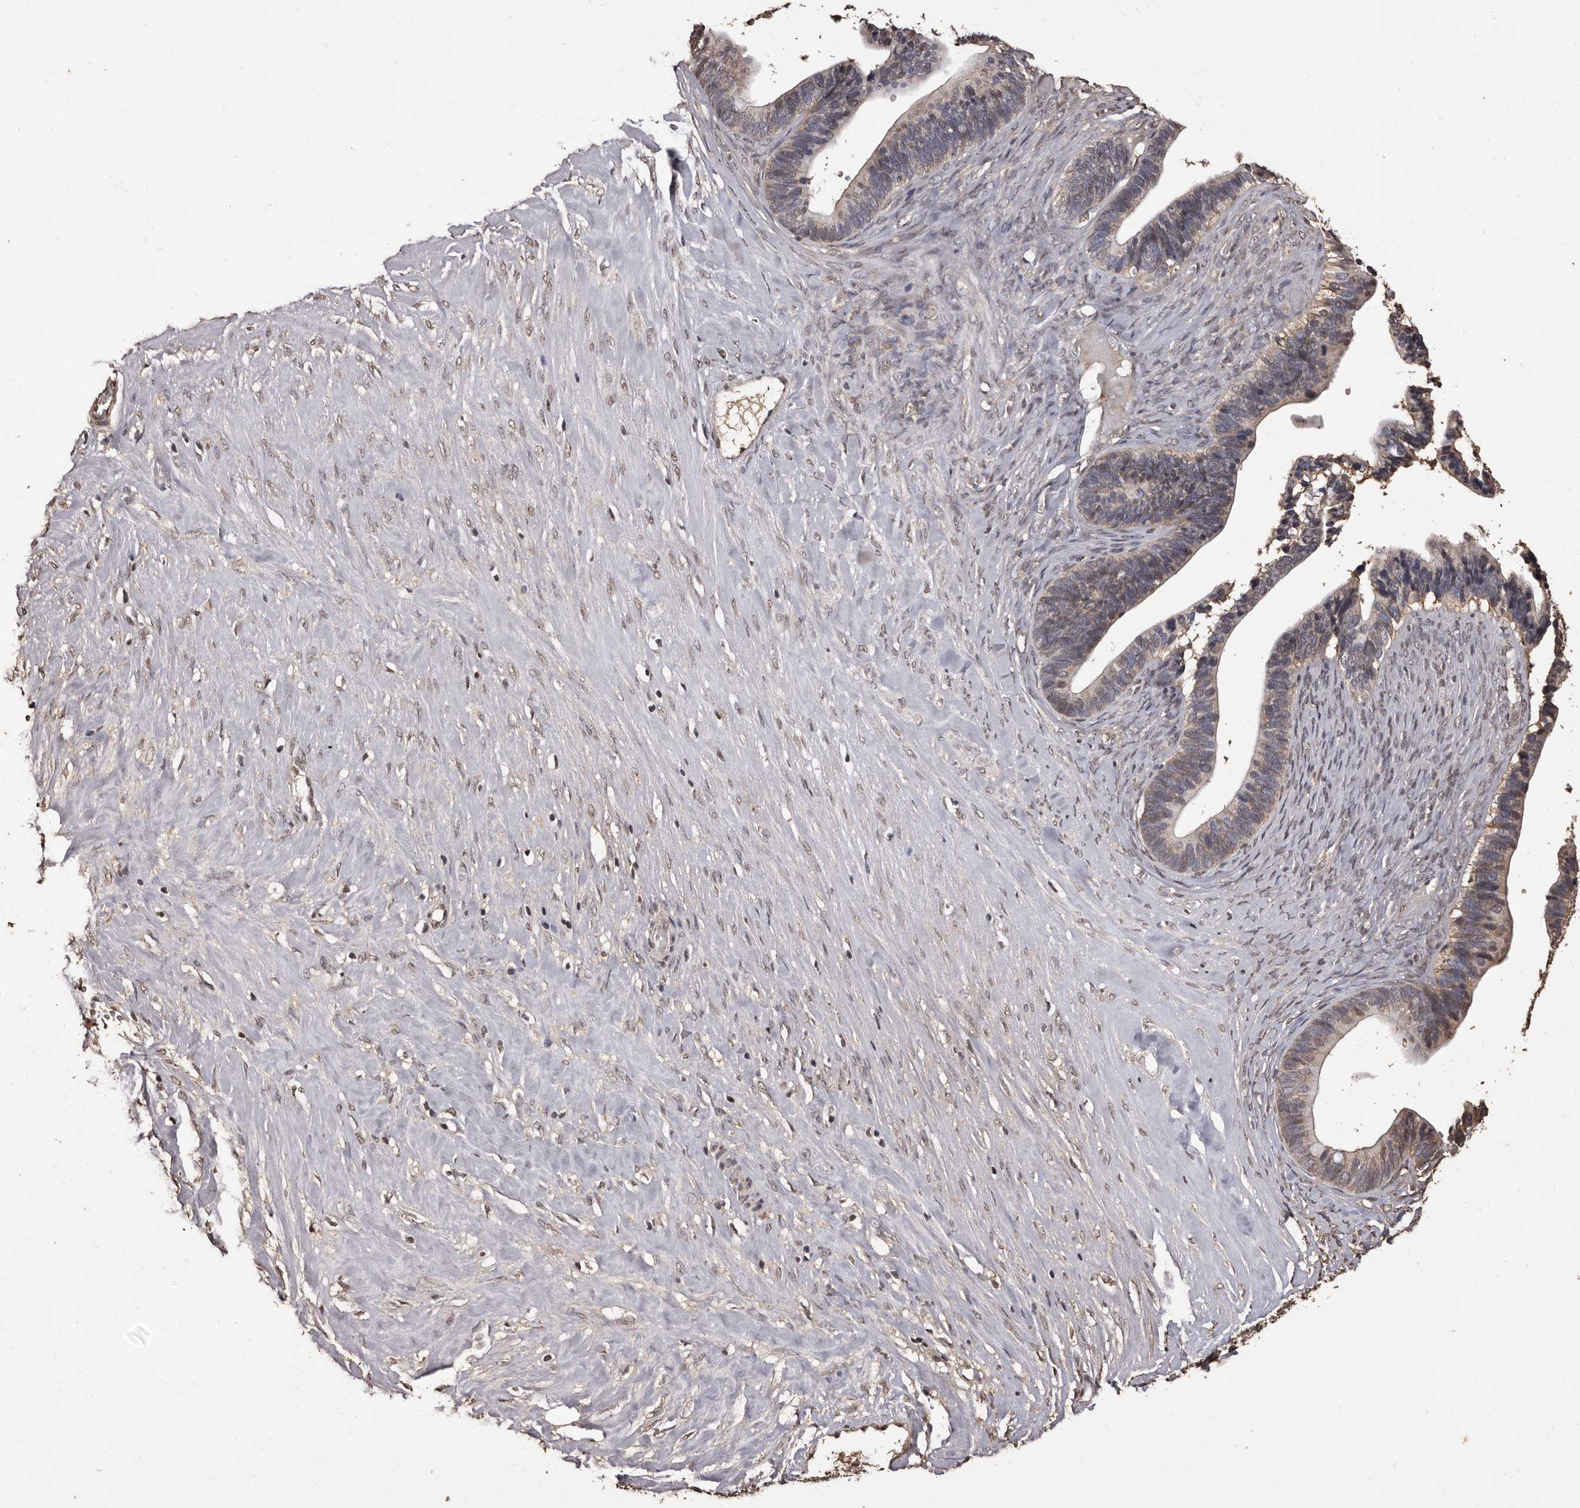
{"staining": {"intensity": "weak", "quantity": "25%-75%", "location": "cytoplasmic/membranous"}, "tissue": "ovarian cancer", "cell_type": "Tumor cells", "image_type": "cancer", "snomed": [{"axis": "morphology", "description": "Cystadenocarcinoma, serous, NOS"}, {"axis": "topography", "description": "Ovary"}], "caption": "There is low levels of weak cytoplasmic/membranous staining in tumor cells of serous cystadenocarcinoma (ovarian), as demonstrated by immunohistochemical staining (brown color).", "gene": "NAV1", "patient": {"sex": "female", "age": 56}}